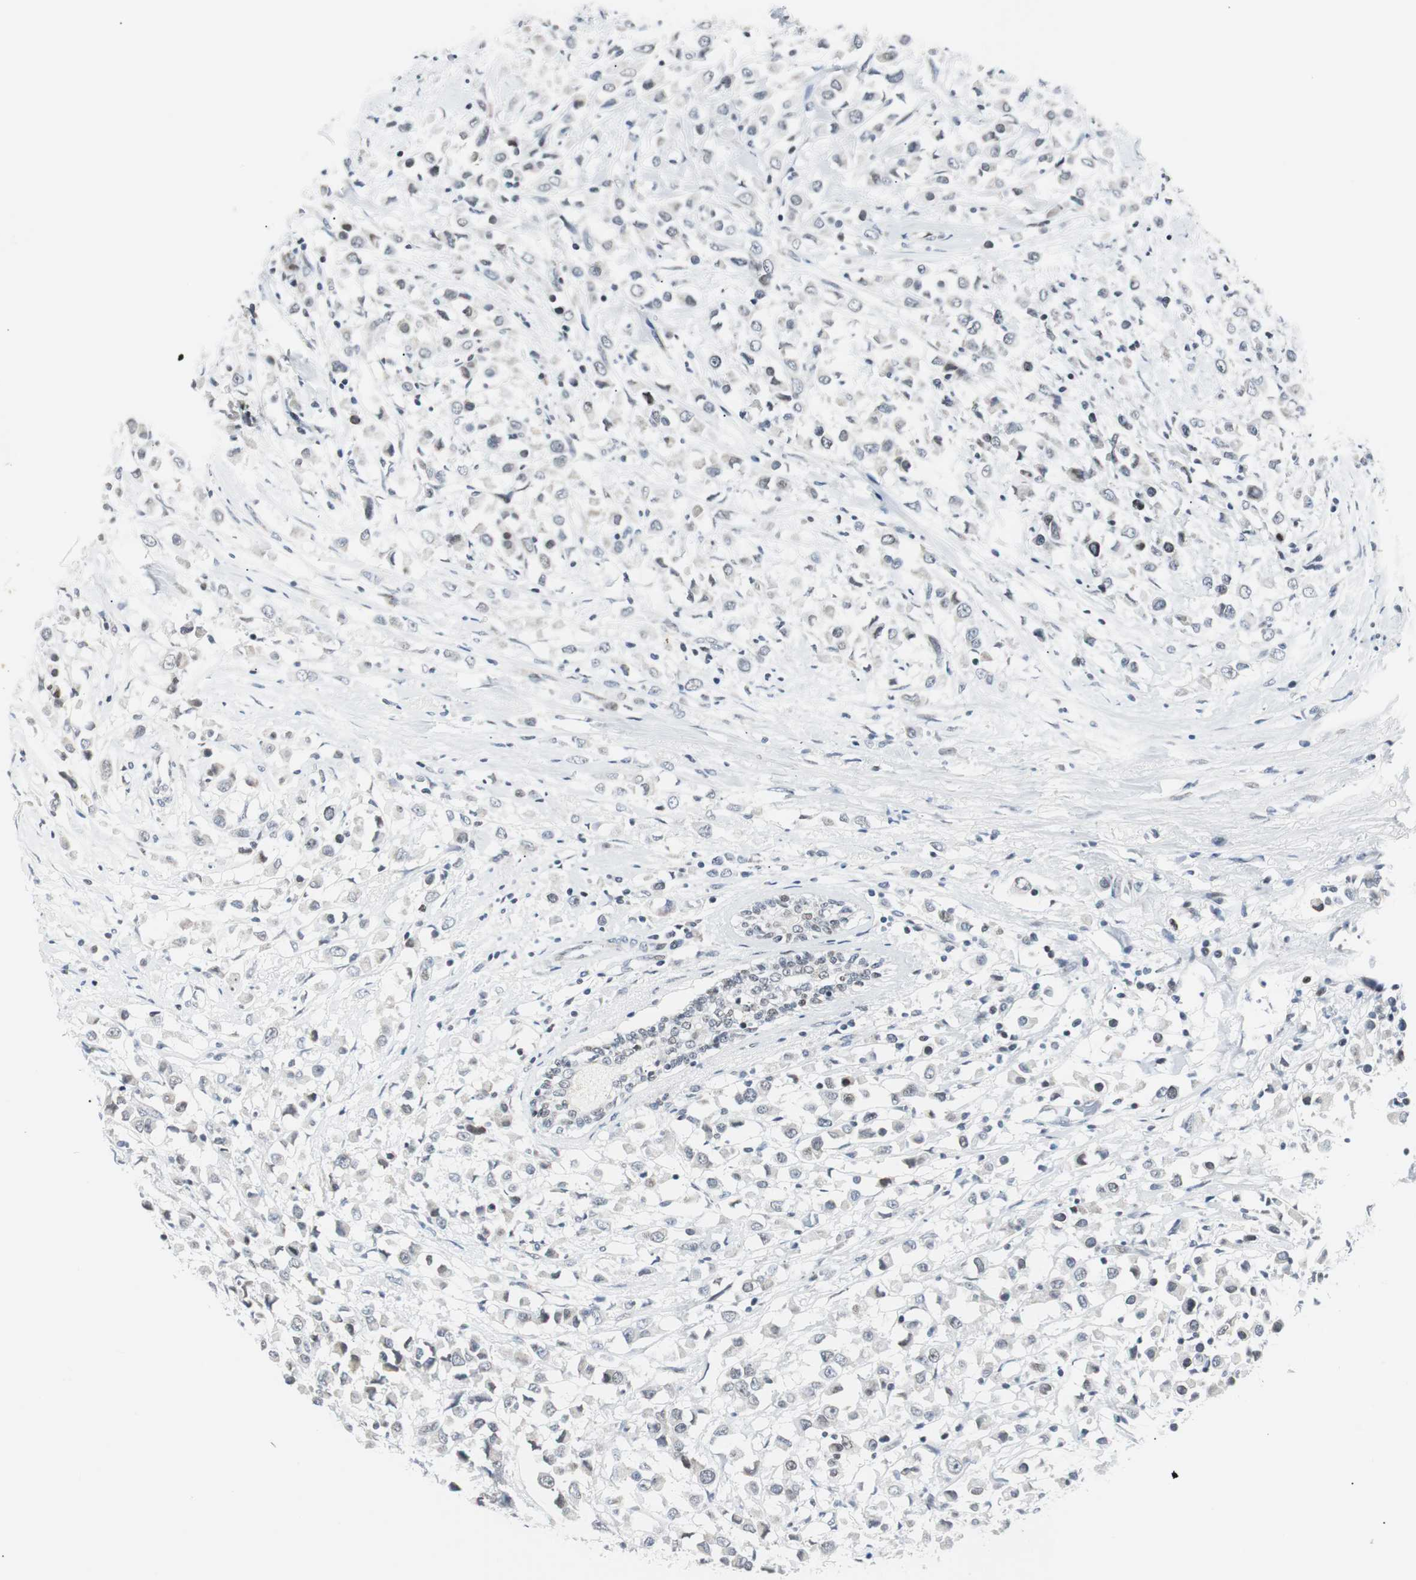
{"staining": {"intensity": "weak", "quantity": "<25%", "location": "nuclear"}, "tissue": "breast cancer", "cell_type": "Tumor cells", "image_type": "cancer", "snomed": [{"axis": "morphology", "description": "Duct carcinoma"}, {"axis": "topography", "description": "Breast"}], "caption": "This is an immunohistochemistry (IHC) histopathology image of breast cancer (intraductal carcinoma). There is no expression in tumor cells.", "gene": "MTA1", "patient": {"sex": "female", "age": 61}}